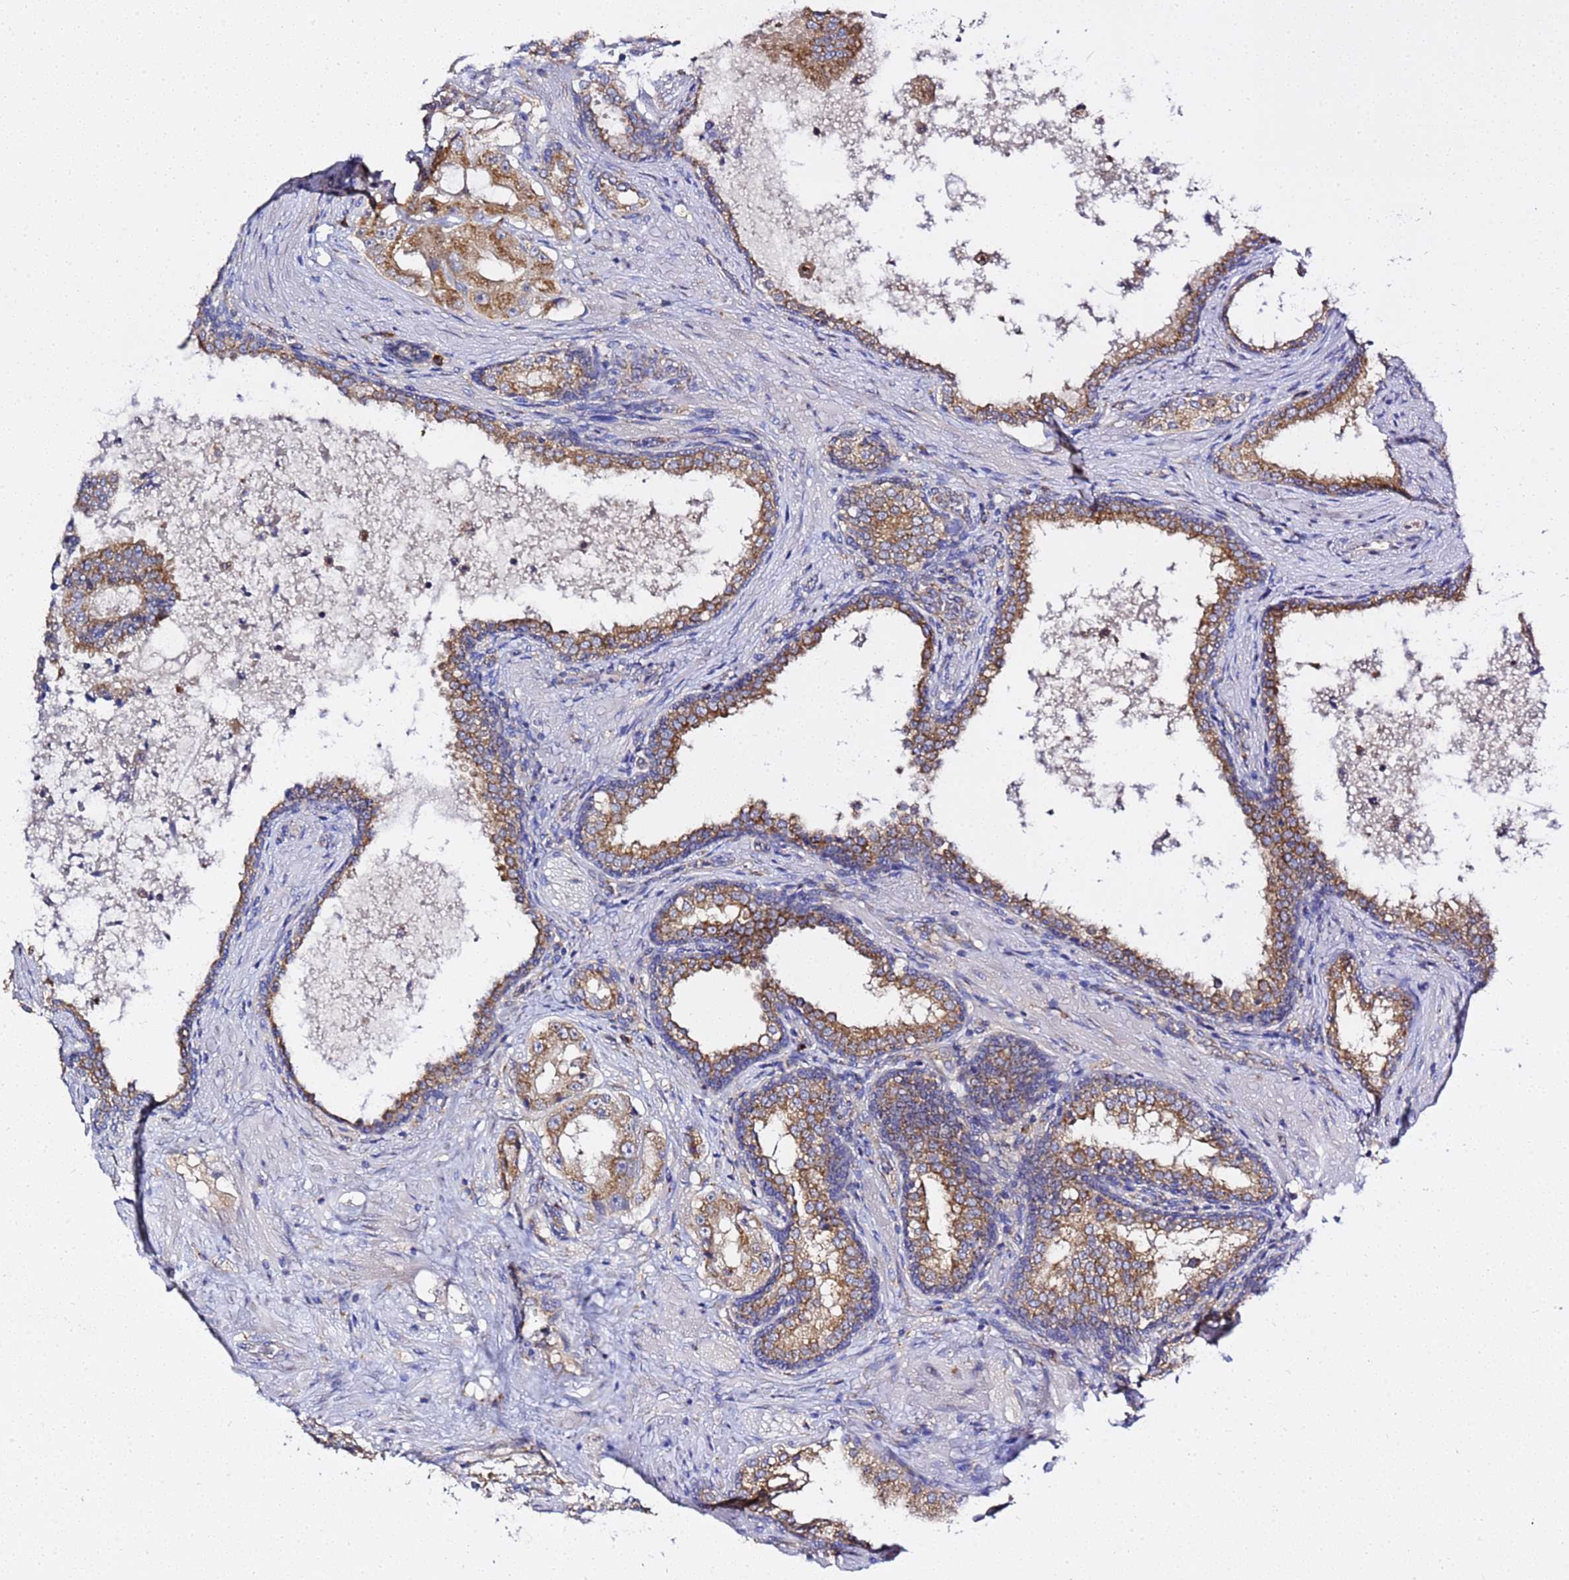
{"staining": {"intensity": "moderate", "quantity": ">75%", "location": "cytoplasmic/membranous"}, "tissue": "prostate cancer", "cell_type": "Tumor cells", "image_type": "cancer", "snomed": [{"axis": "morphology", "description": "Adenocarcinoma, High grade"}, {"axis": "topography", "description": "Prostate"}], "caption": "Tumor cells demonstrate medium levels of moderate cytoplasmic/membranous staining in approximately >75% of cells in prostate cancer.", "gene": "ANAPC1", "patient": {"sex": "male", "age": 73}}